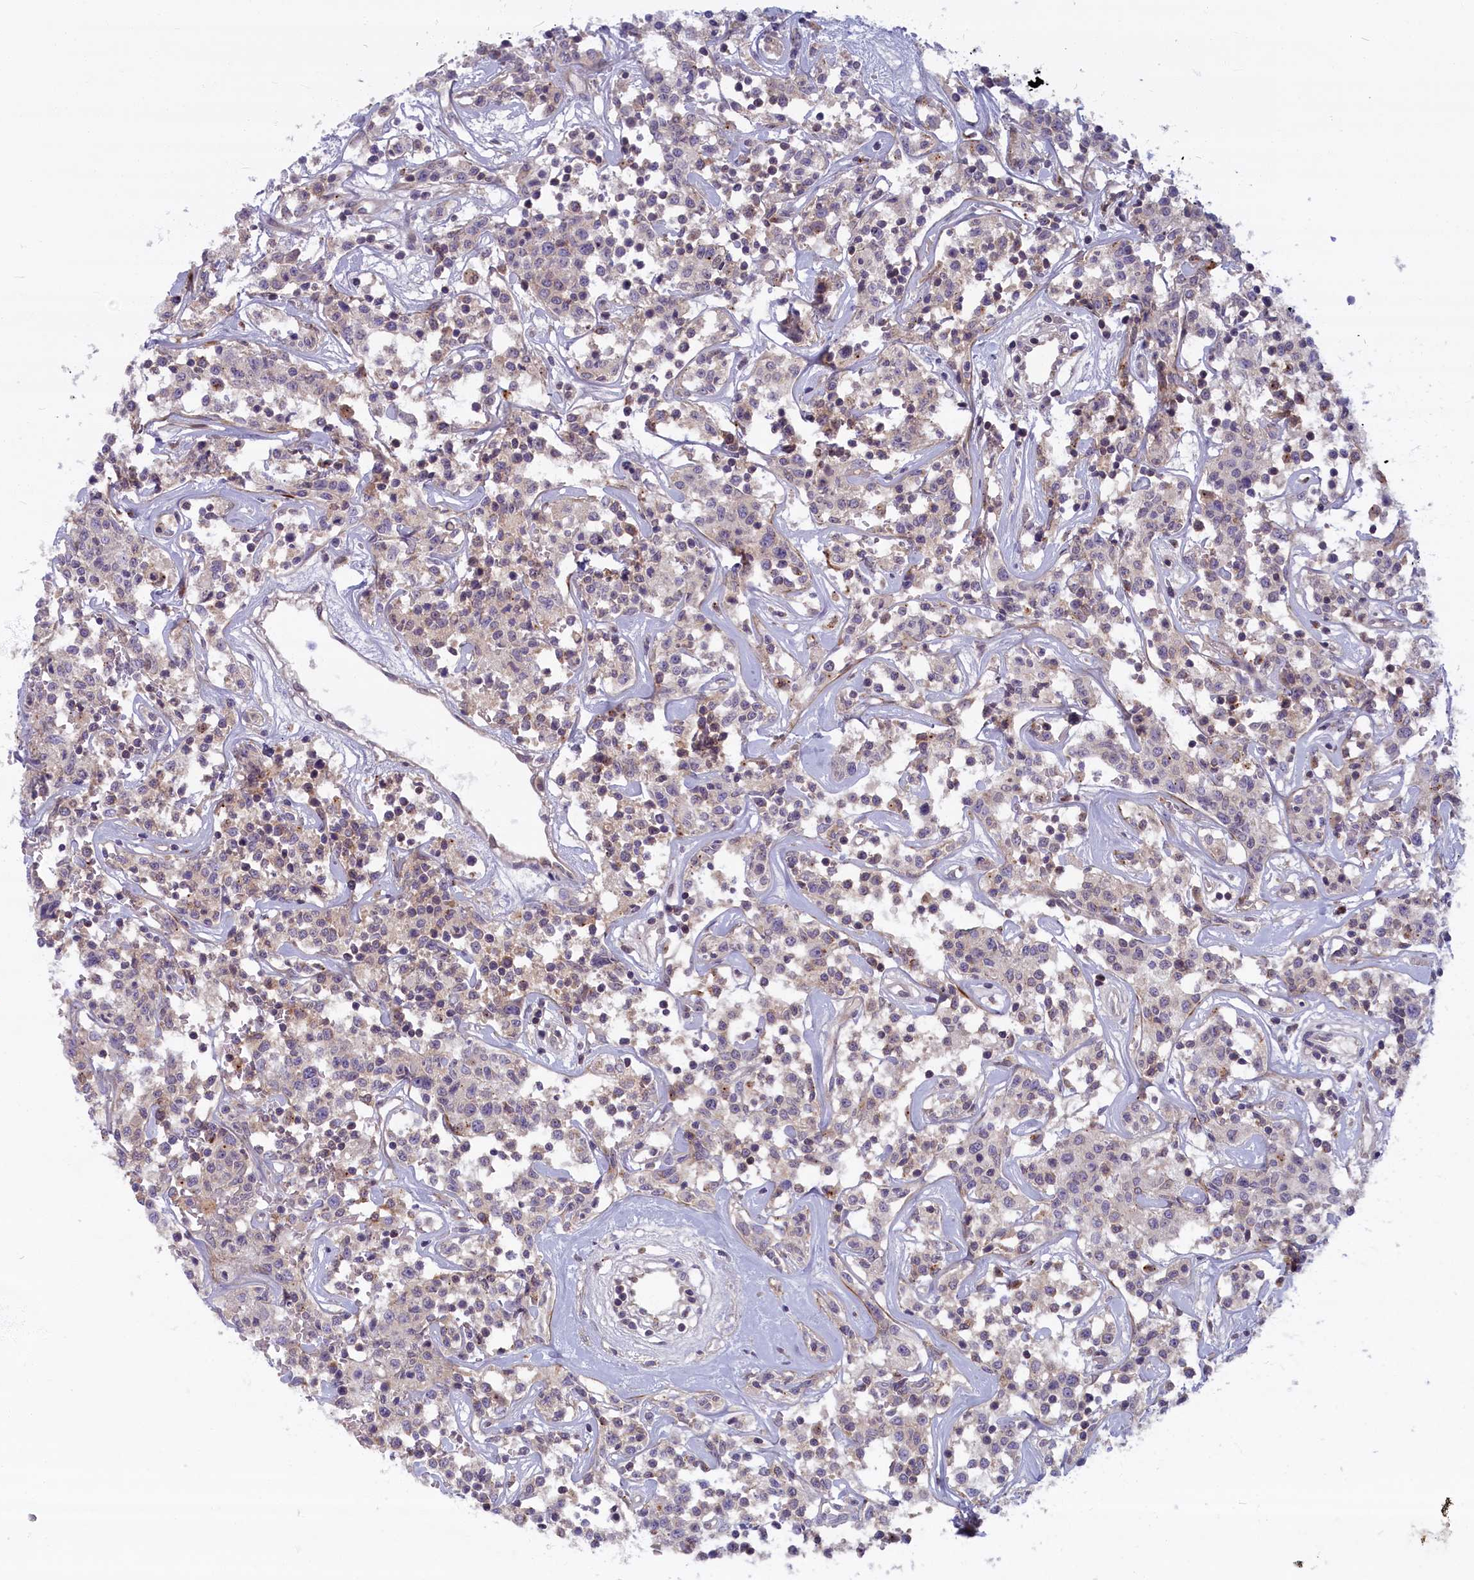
{"staining": {"intensity": "negative", "quantity": "none", "location": "none"}, "tissue": "lymphoma", "cell_type": "Tumor cells", "image_type": "cancer", "snomed": [{"axis": "morphology", "description": "Malignant lymphoma, non-Hodgkin's type, Low grade"}, {"axis": "topography", "description": "Small intestine"}], "caption": "Histopathology image shows no protein staining in tumor cells of lymphoma tissue.", "gene": "FCSK", "patient": {"sex": "female", "age": 59}}